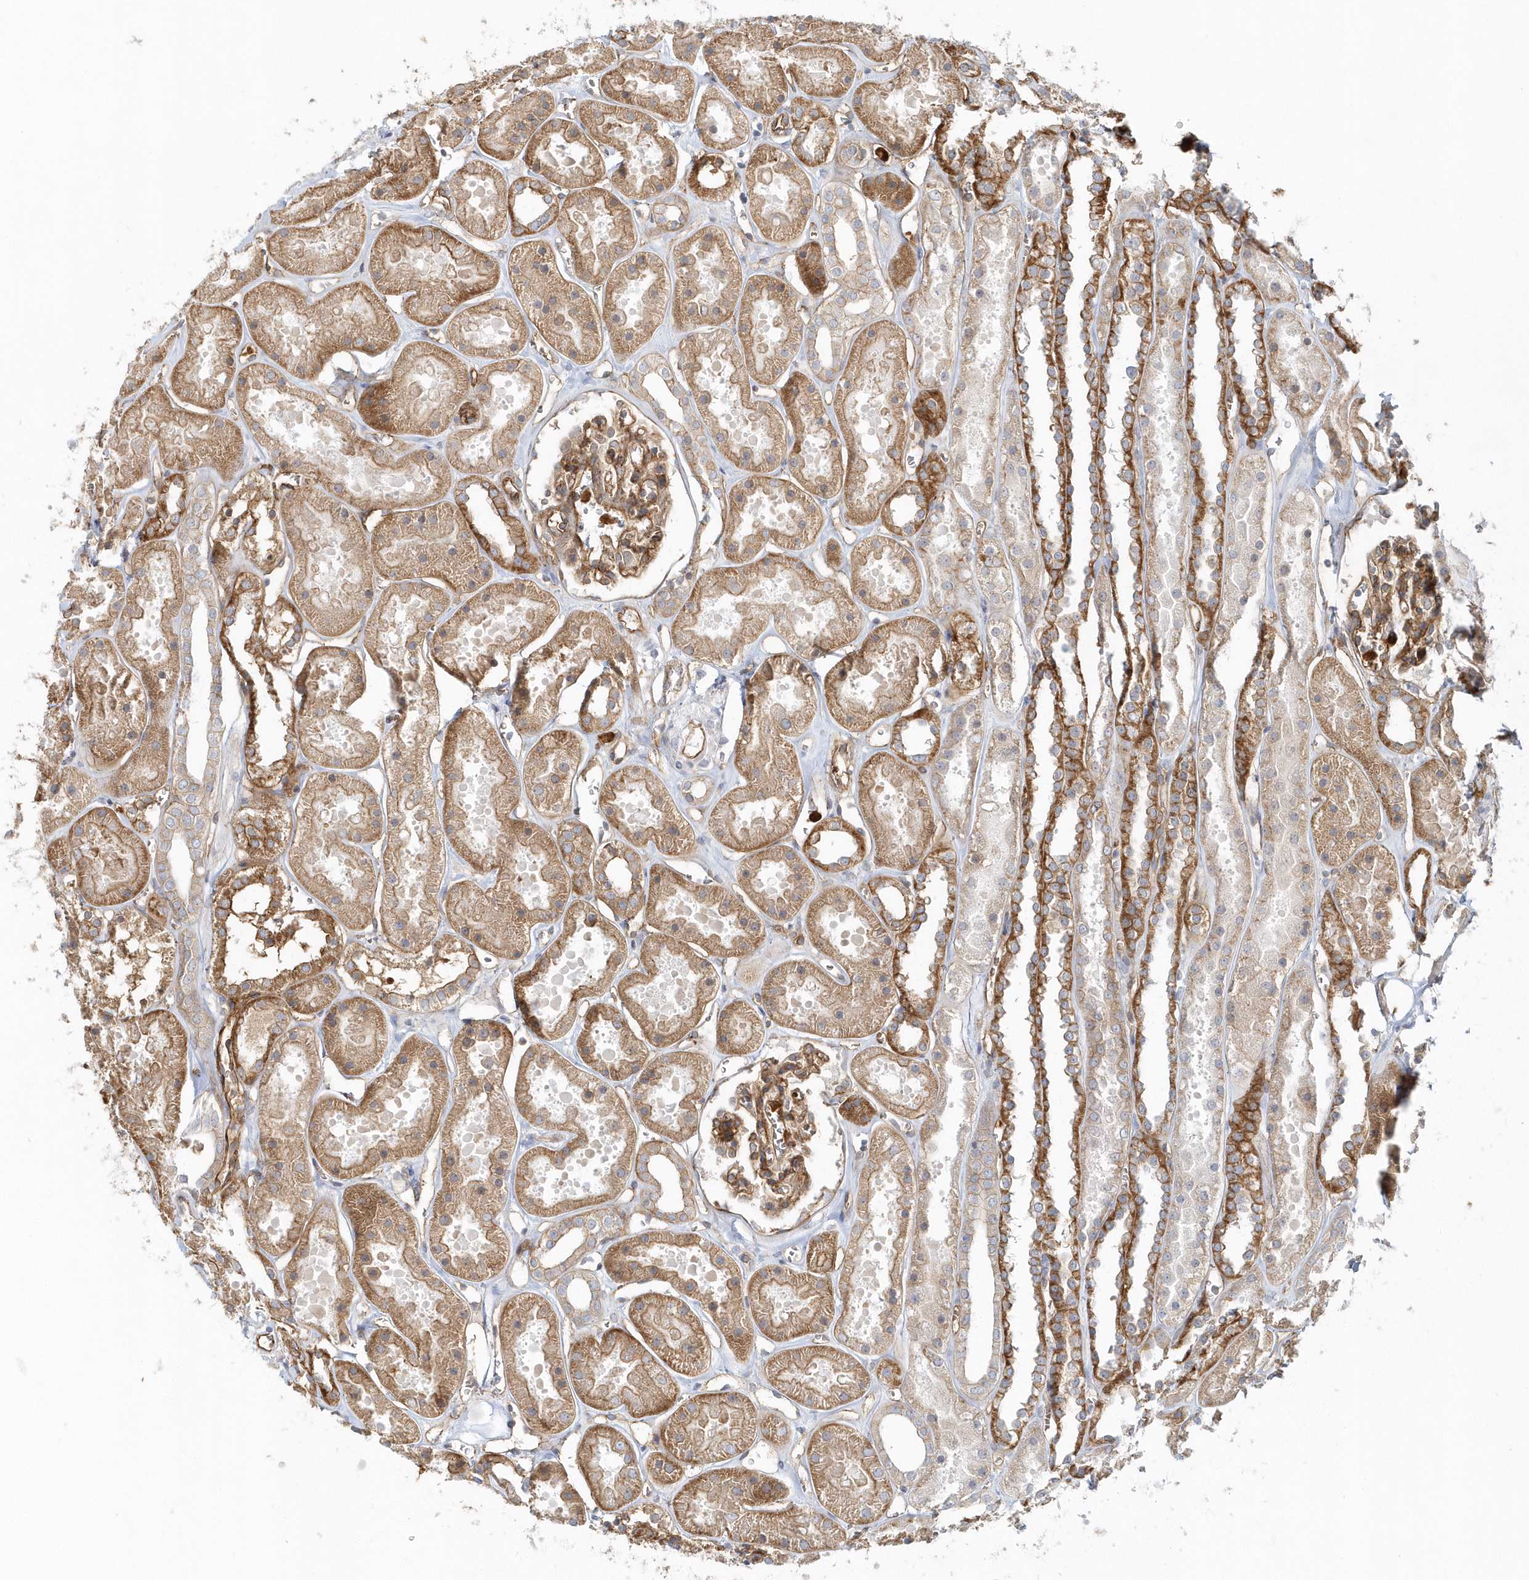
{"staining": {"intensity": "moderate", "quantity": ">75%", "location": "cytoplasmic/membranous"}, "tissue": "kidney", "cell_type": "Cells in glomeruli", "image_type": "normal", "snomed": [{"axis": "morphology", "description": "Normal tissue, NOS"}, {"axis": "topography", "description": "Kidney"}], "caption": "About >75% of cells in glomeruli in normal kidney exhibit moderate cytoplasmic/membranous protein staining as visualized by brown immunohistochemical staining.", "gene": "DNAH1", "patient": {"sex": "female", "age": 41}}